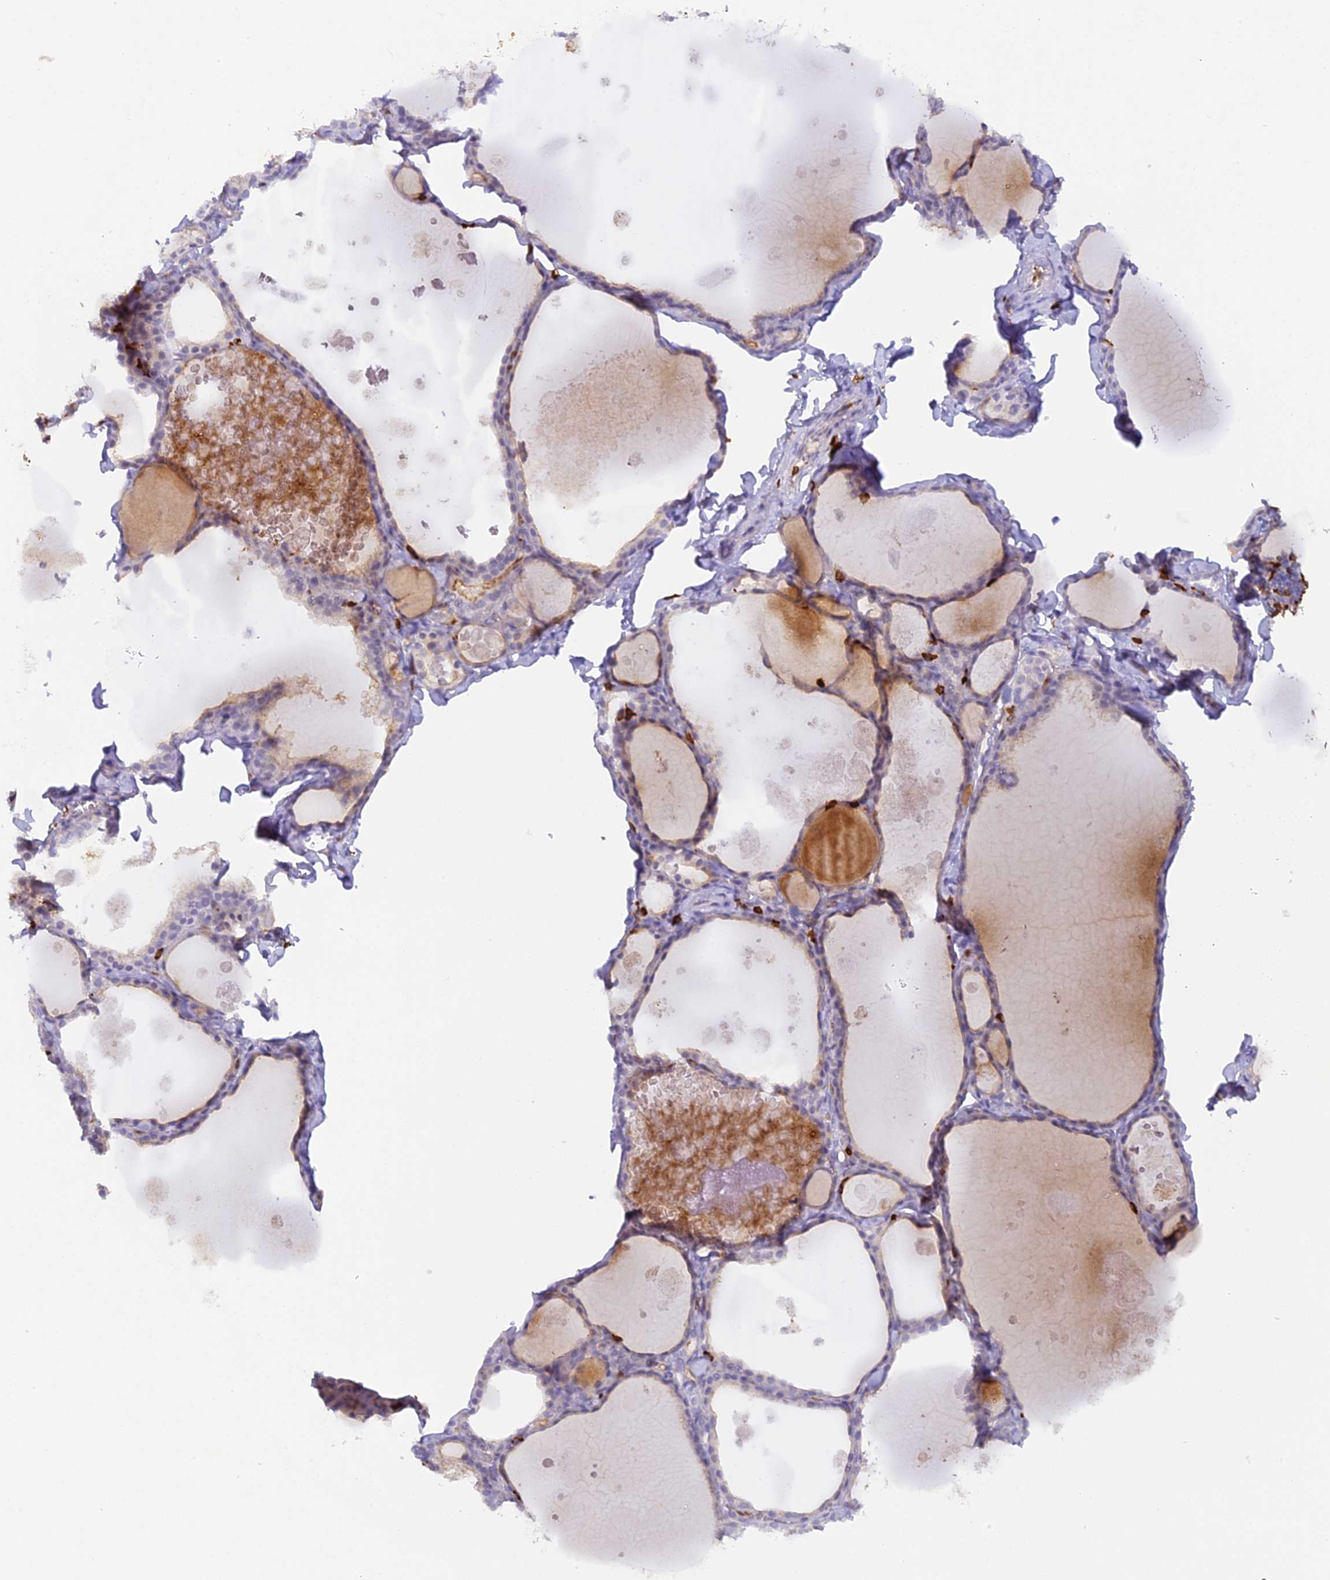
{"staining": {"intensity": "negative", "quantity": "none", "location": "none"}, "tissue": "thyroid gland", "cell_type": "Glandular cells", "image_type": "normal", "snomed": [{"axis": "morphology", "description": "Normal tissue, NOS"}, {"axis": "topography", "description": "Thyroid gland"}], "caption": "Immunohistochemistry (IHC) of normal thyroid gland exhibits no expression in glandular cells.", "gene": "FYB1", "patient": {"sex": "male", "age": 56}}